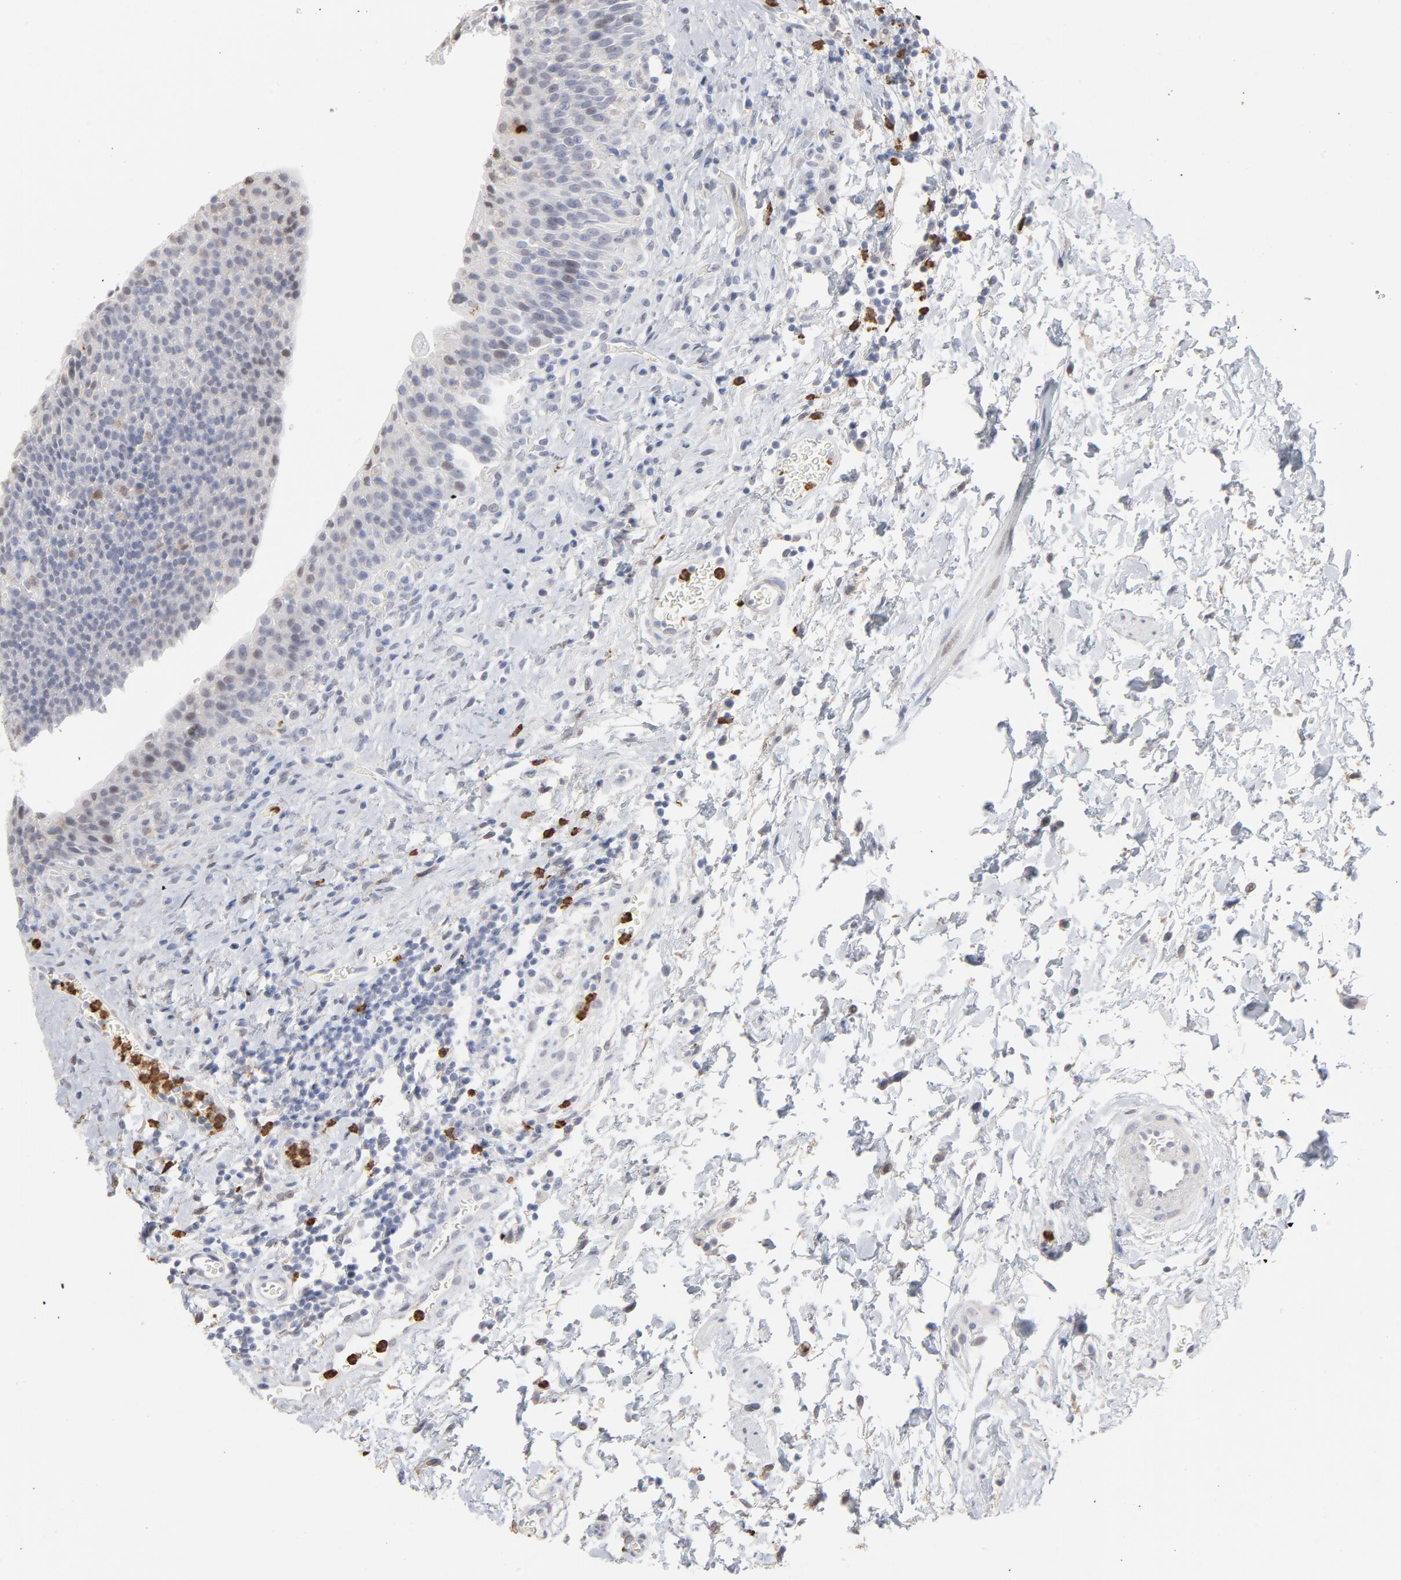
{"staining": {"intensity": "weak", "quantity": "<25%", "location": "nuclear"}, "tissue": "urinary bladder", "cell_type": "Urothelial cells", "image_type": "normal", "snomed": [{"axis": "morphology", "description": "Normal tissue, NOS"}, {"axis": "topography", "description": "Urinary bladder"}], "caption": "IHC of normal urinary bladder shows no staining in urothelial cells. Brightfield microscopy of IHC stained with DAB (3,3'-diaminobenzidine) (brown) and hematoxylin (blue), captured at high magnification.", "gene": "PNMA1", "patient": {"sex": "male", "age": 51}}